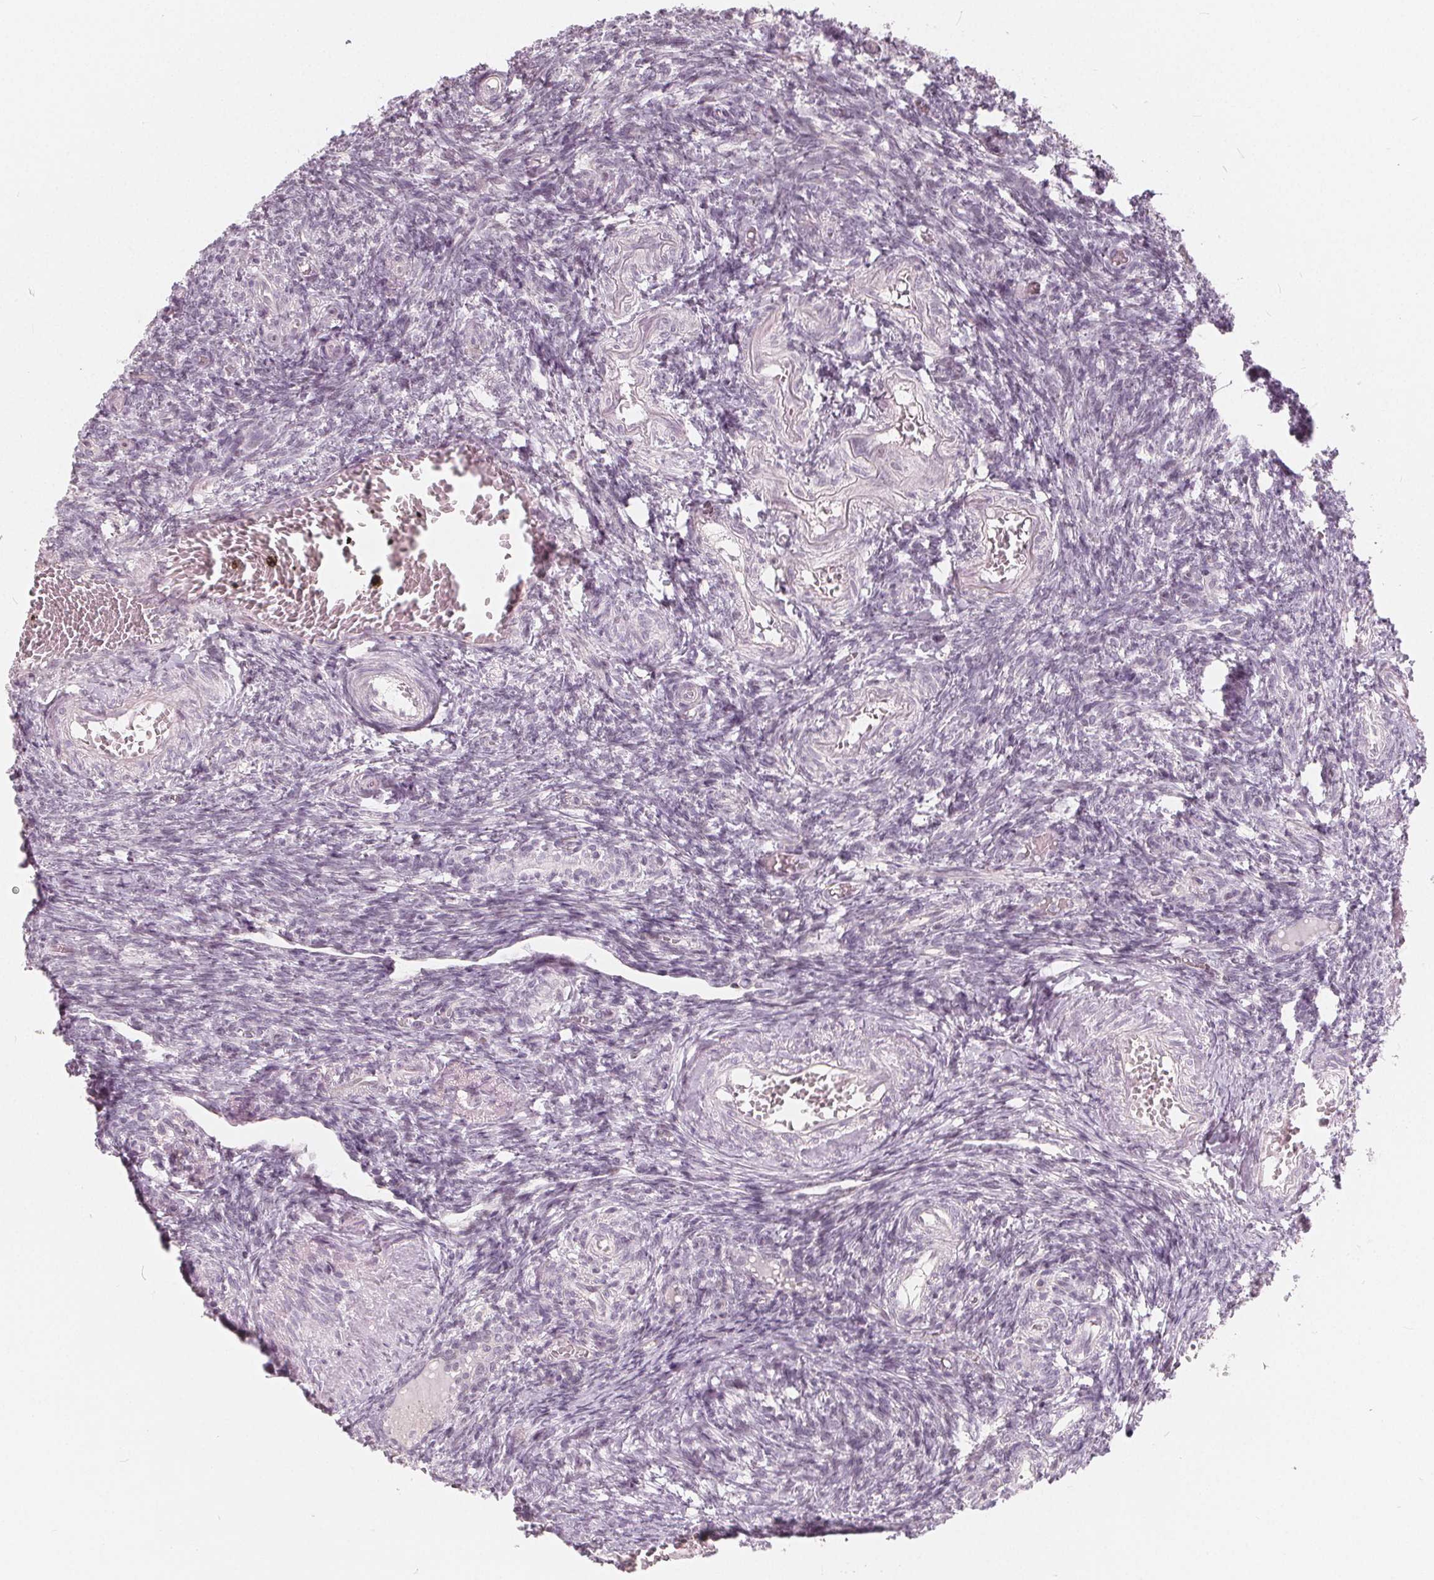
{"staining": {"intensity": "negative", "quantity": "none", "location": "none"}, "tissue": "ovary", "cell_type": "Follicle cells", "image_type": "normal", "snomed": [{"axis": "morphology", "description": "Normal tissue, NOS"}, {"axis": "topography", "description": "Ovary"}], "caption": "Human ovary stained for a protein using immunohistochemistry reveals no staining in follicle cells.", "gene": "NUP210L", "patient": {"sex": "female", "age": 39}}